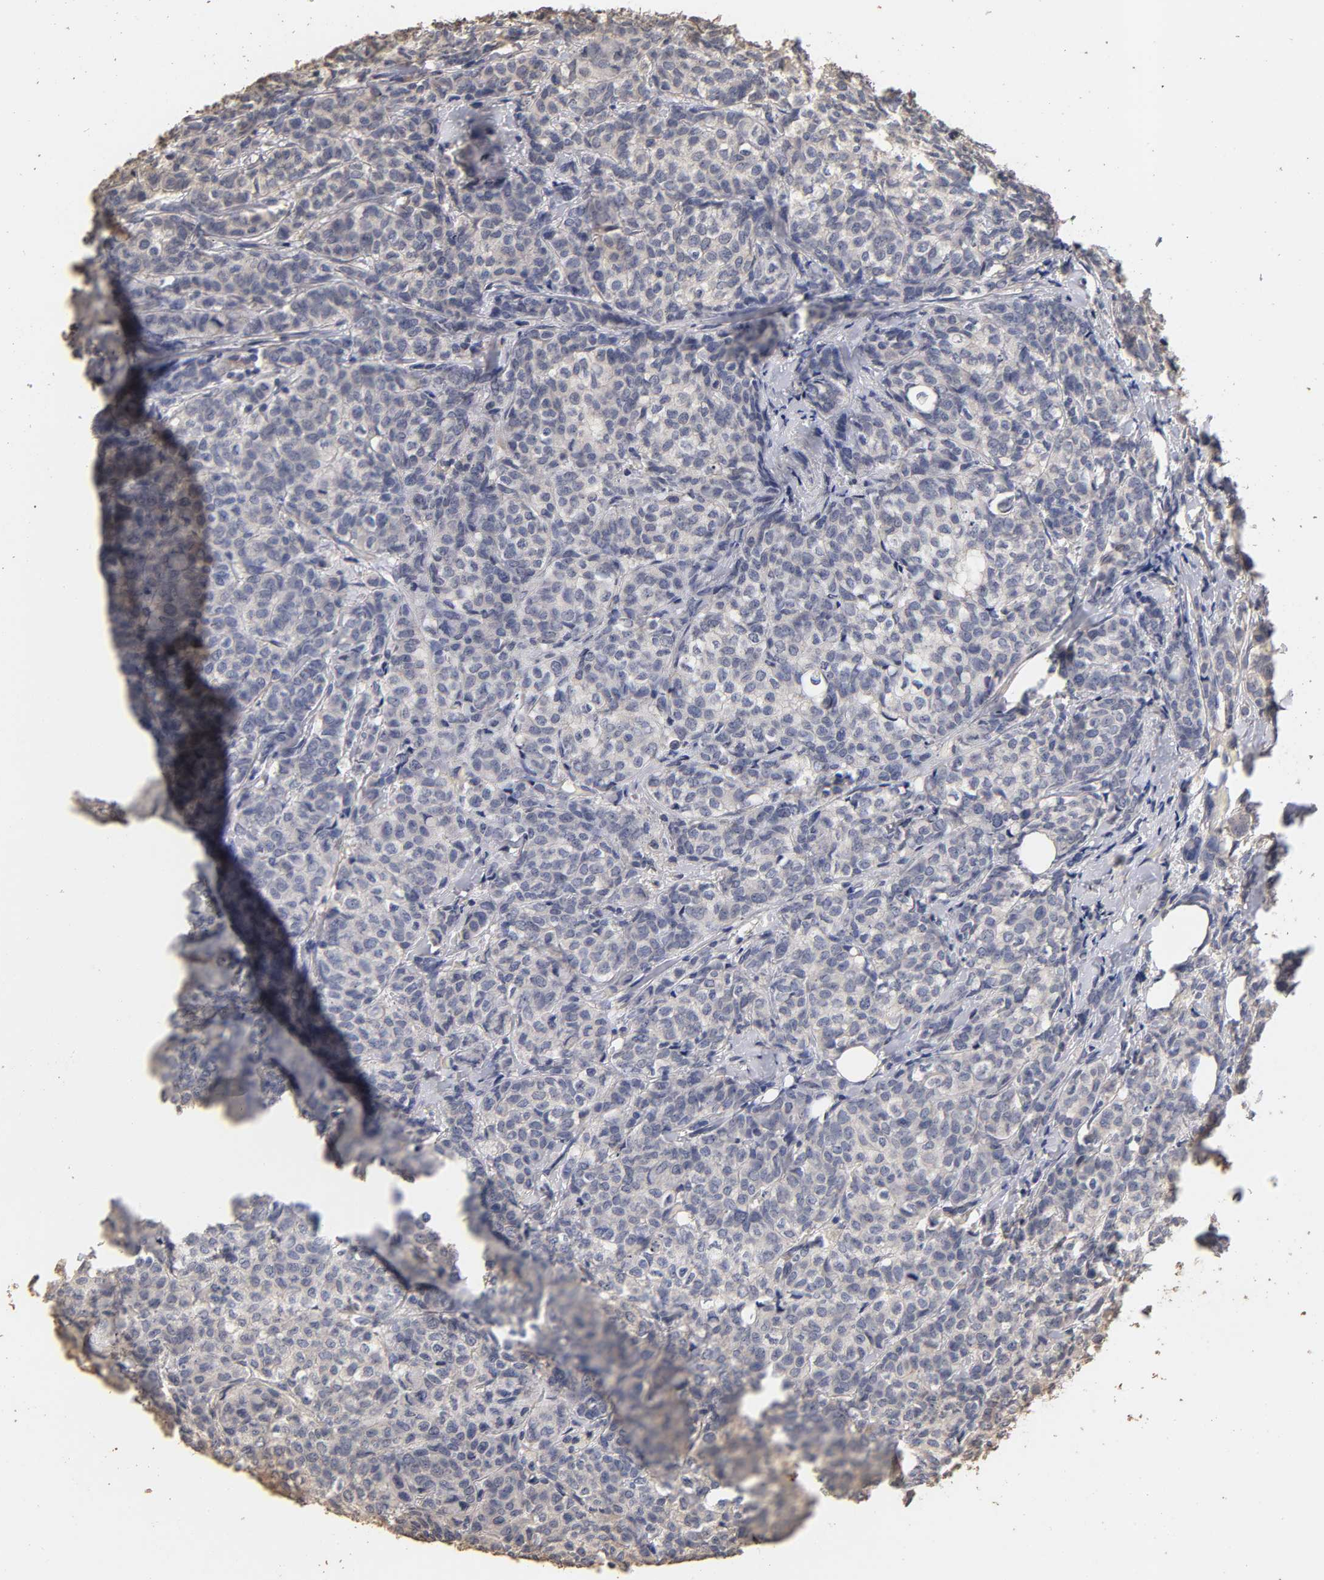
{"staining": {"intensity": "negative", "quantity": "none", "location": "none"}, "tissue": "breast cancer", "cell_type": "Tumor cells", "image_type": "cancer", "snomed": [{"axis": "morphology", "description": "Lobular carcinoma"}, {"axis": "topography", "description": "Breast"}], "caption": "Human breast cancer stained for a protein using immunohistochemistry shows no positivity in tumor cells.", "gene": "VSIG4", "patient": {"sex": "female", "age": 60}}